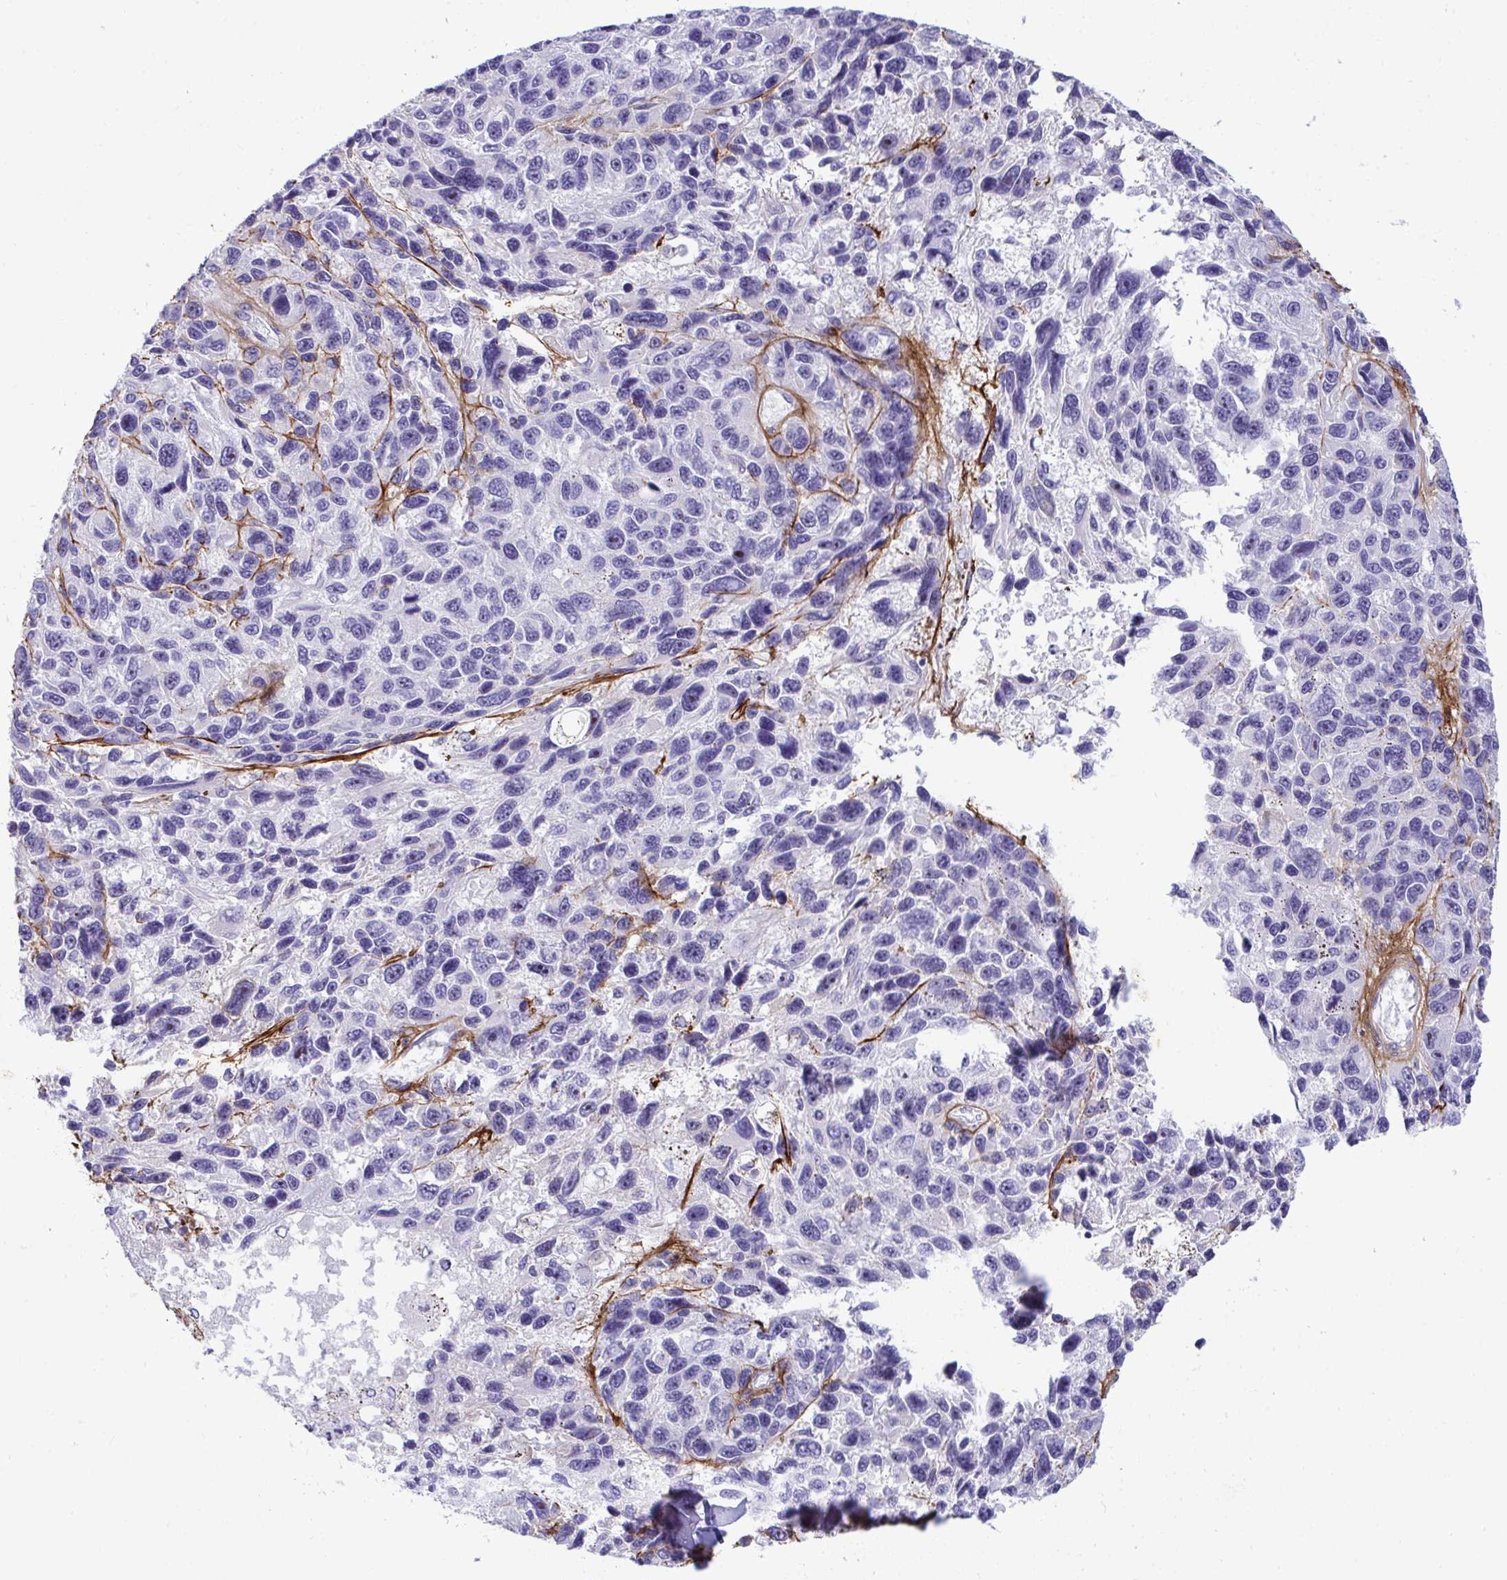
{"staining": {"intensity": "negative", "quantity": "none", "location": "none"}, "tissue": "melanoma", "cell_type": "Tumor cells", "image_type": "cancer", "snomed": [{"axis": "morphology", "description": "Malignant melanoma, NOS"}, {"axis": "topography", "description": "Skin"}], "caption": "The image reveals no staining of tumor cells in melanoma.", "gene": "LHFPL6", "patient": {"sex": "male", "age": 53}}